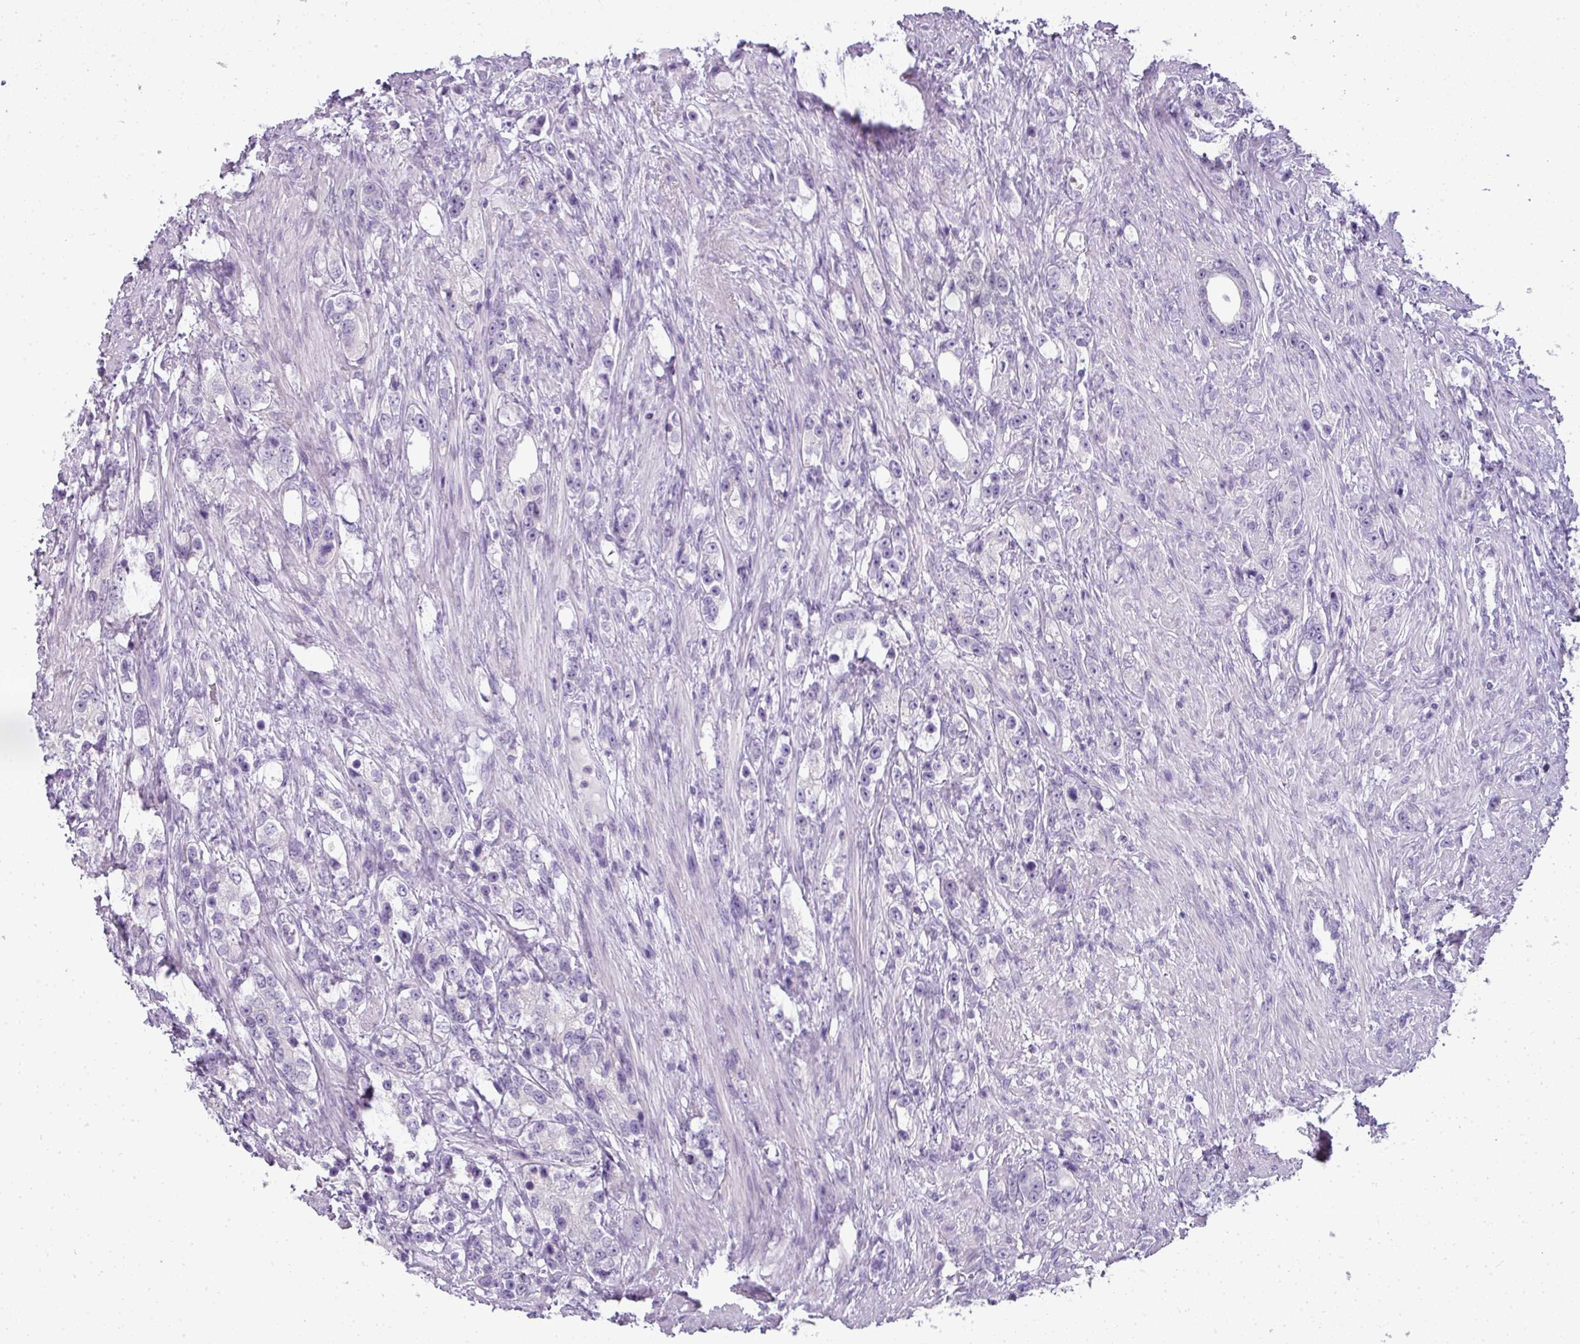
{"staining": {"intensity": "negative", "quantity": "none", "location": "none"}, "tissue": "prostate cancer", "cell_type": "Tumor cells", "image_type": "cancer", "snomed": [{"axis": "morphology", "description": "Adenocarcinoma, High grade"}, {"axis": "topography", "description": "Prostate"}], "caption": "Tumor cells show no significant staining in prostate adenocarcinoma (high-grade).", "gene": "RBMY1F", "patient": {"sex": "male", "age": 63}}